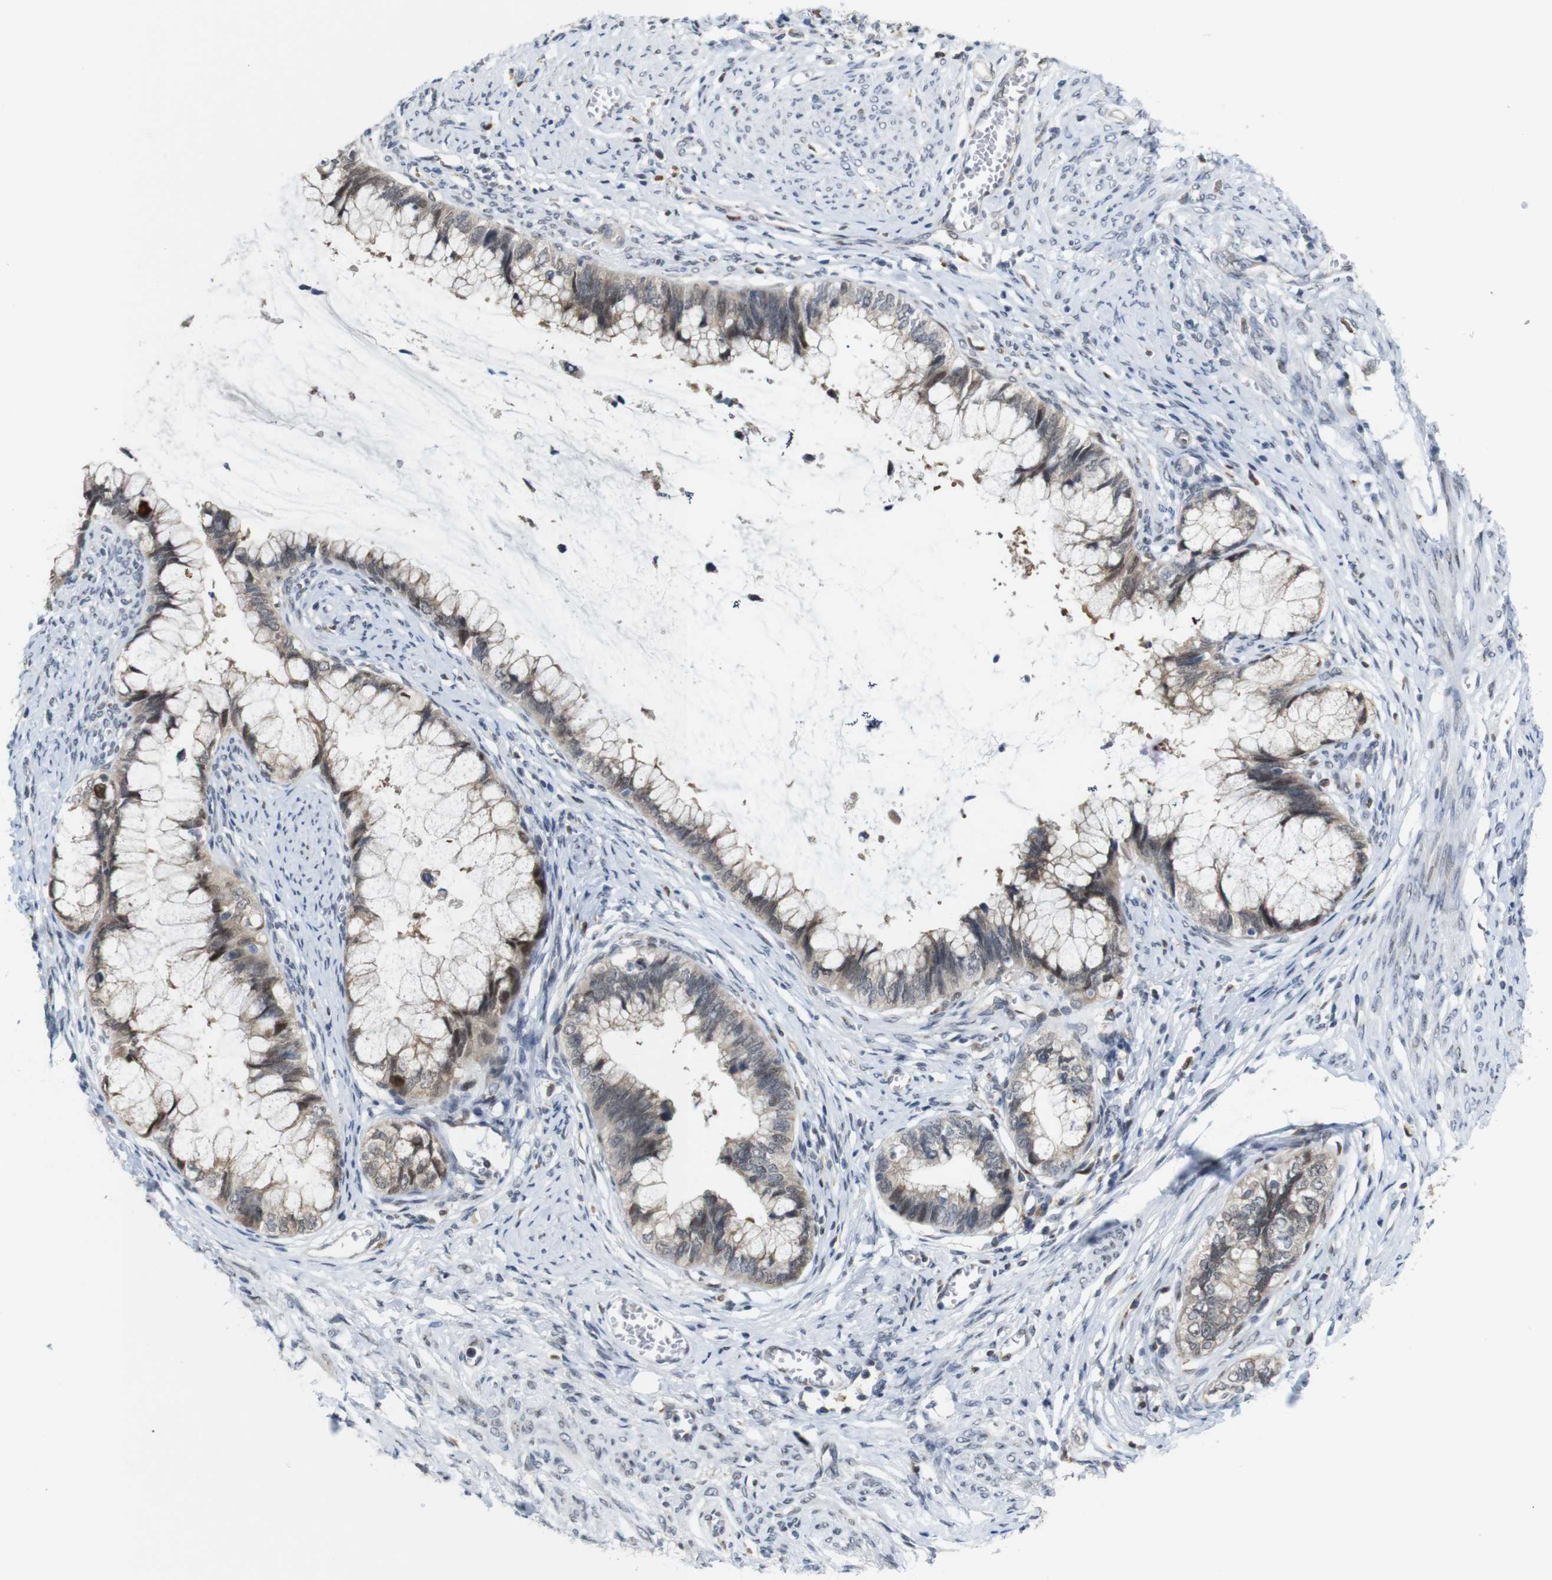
{"staining": {"intensity": "weak", "quantity": ">75%", "location": "cytoplasmic/membranous,nuclear"}, "tissue": "cervical cancer", "cell_type": "Tumor cells", "image_type": "cancer", "snomed": [{"axis": "morphology", "description": "Adenocarcinoma, NOS"}, {"axis": "topography", "description": "Cervix"}], "caption": "IHC (DAB) staining of adenocarcinoma (cervical) shows weak cytoplasmic/membranous and nuclear protein expression in about >75% of tumor cells. (Brightfield microscopy of DAB IHC at high magnification).", "gene": "PNMA8A", "patient": {"sex": "female", "age": 44}}